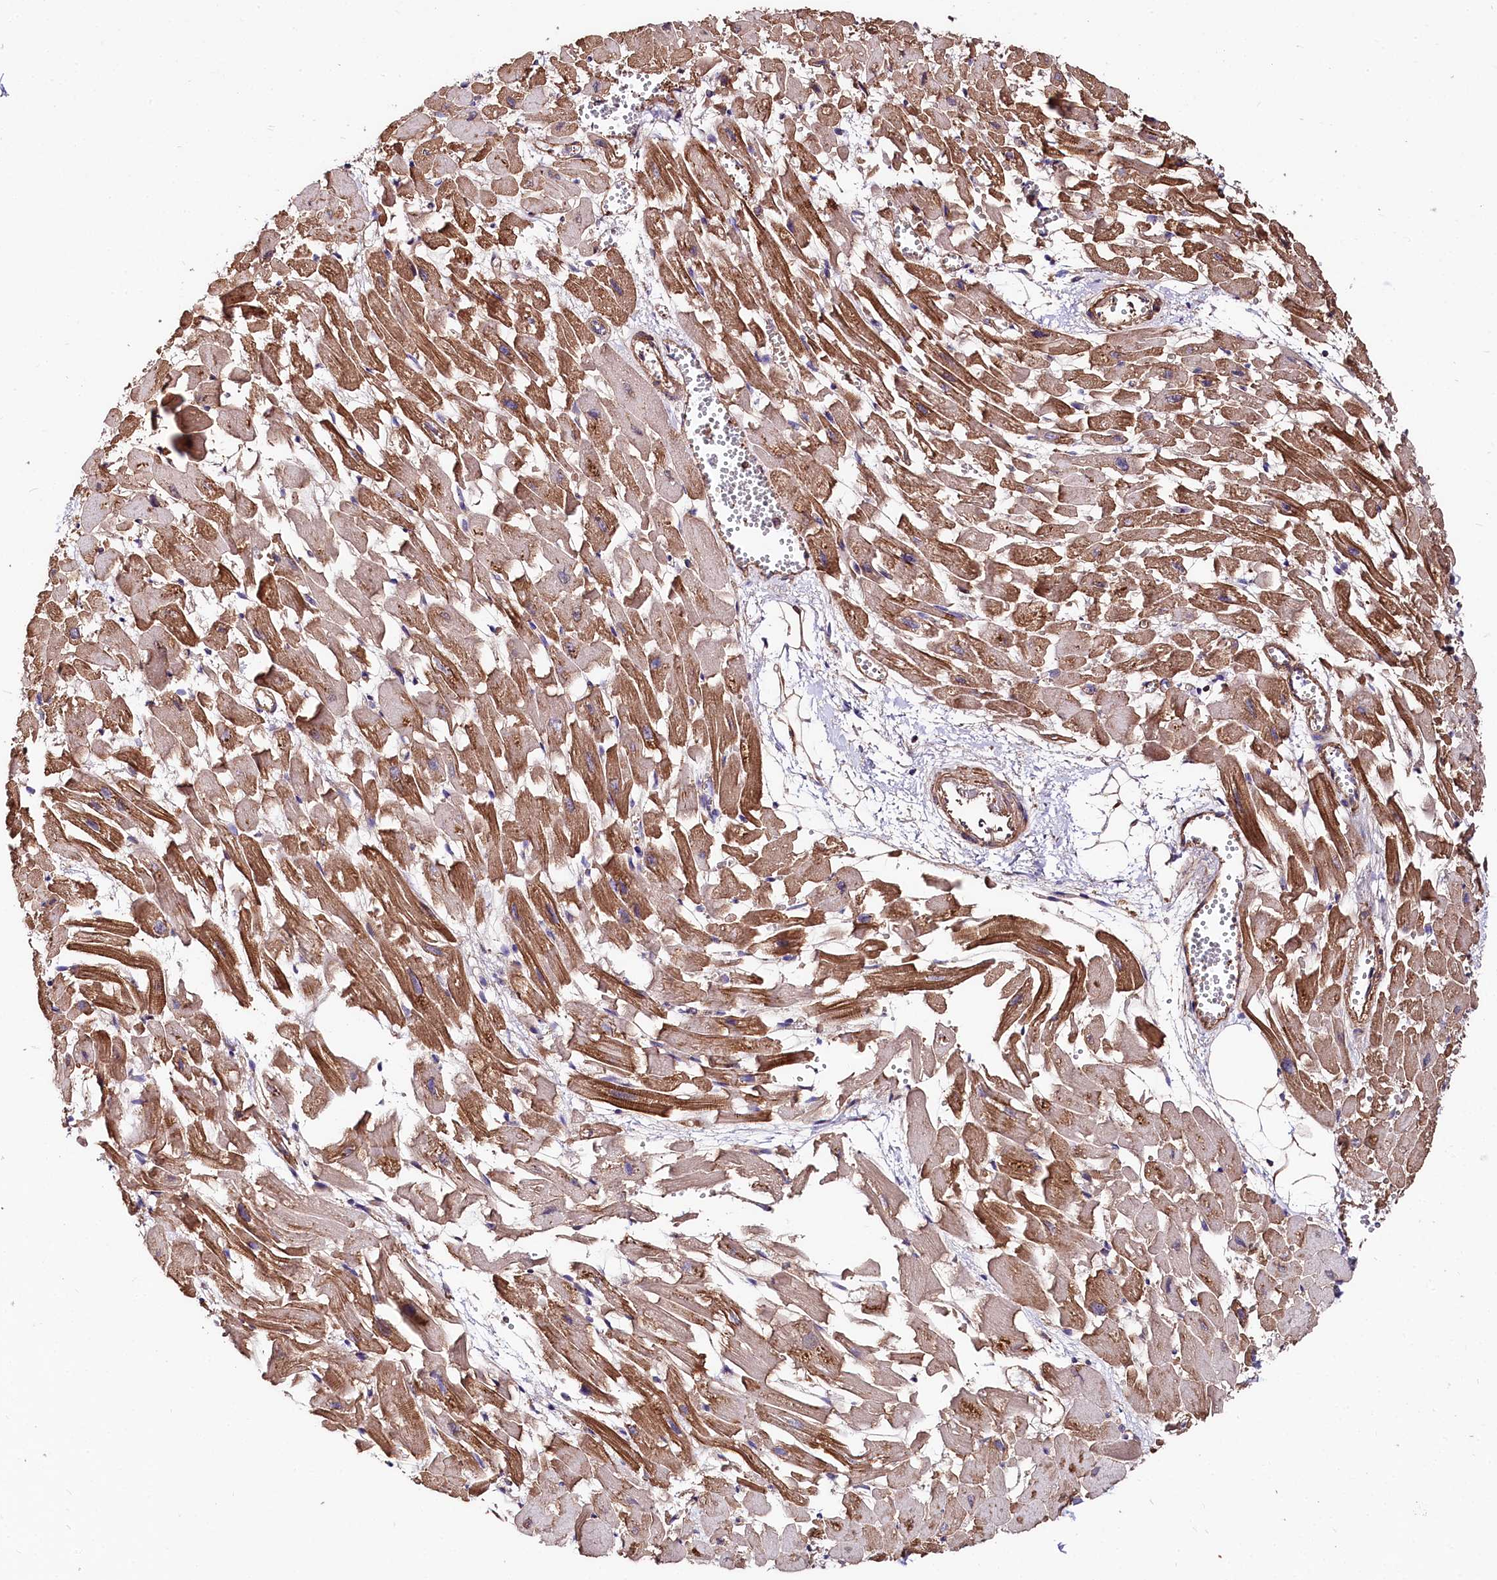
{"staining": {"intensity": "moderate", "quantity": ">75%", "location": "cytoplasmic/membranous"}, "tissue": "heart muscle", "cell_type": "Cardiomyocytes", "image_type": "normal", "snomed": [{"axis": "morphology", "description": "Normal tissue, NOS"}, {"axis": "topography", "description": "Heart"}], "caption": "This photomicrograph demonstrates immunohistochemistry (IHC) staining of normal human heart muscle, with medium moderate cytoplasmic/membranous positivity in approximately >75% of cardiomyocytes.", "gene": "FCHSD2", "patient": {"sex": "female", "age": 64}}